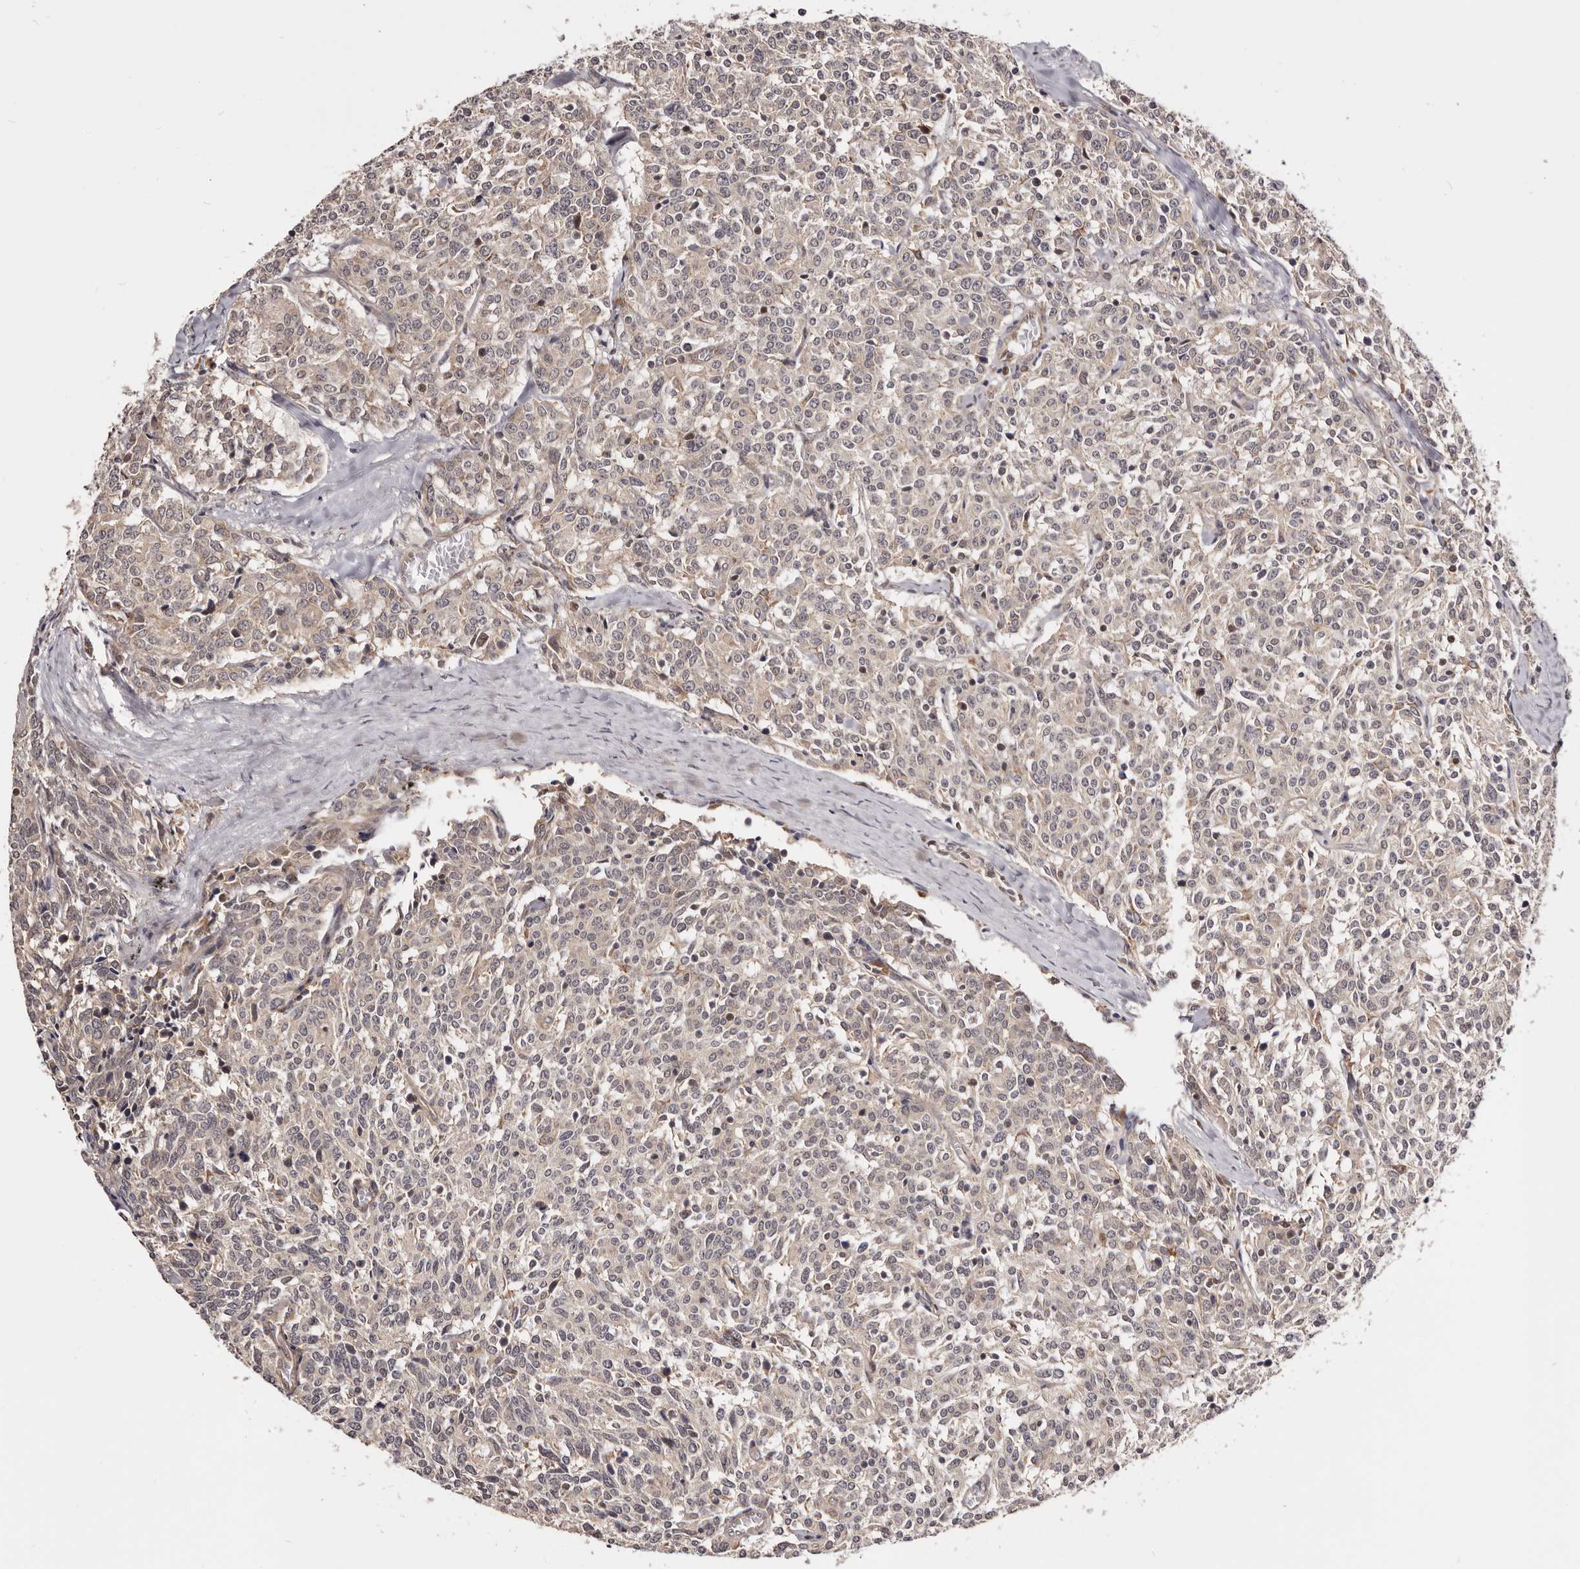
{"staining": {"intensity": "weak", "quantity": "25%-75%", "location": "cytoplasmic/membranous,nuclear"}, "tissue": "carcinoid", "cell_type": "Tumor cells", "image_type": "cancer", "snomed": [{"axis": "morphology", "description": "Carcinoid, malignant, NOS"}, {"axis": "topography", "description": "Lung"}], "caption": "This histopathology image exhibits immunohistochemistry staining of carcinoid, with low weak cytoplasmic/membranous and nuclear positivity in approximately 25%-75% of tumor cells.", "gene": "NOL12", "patient": {"sex": "female", "age": 46}}